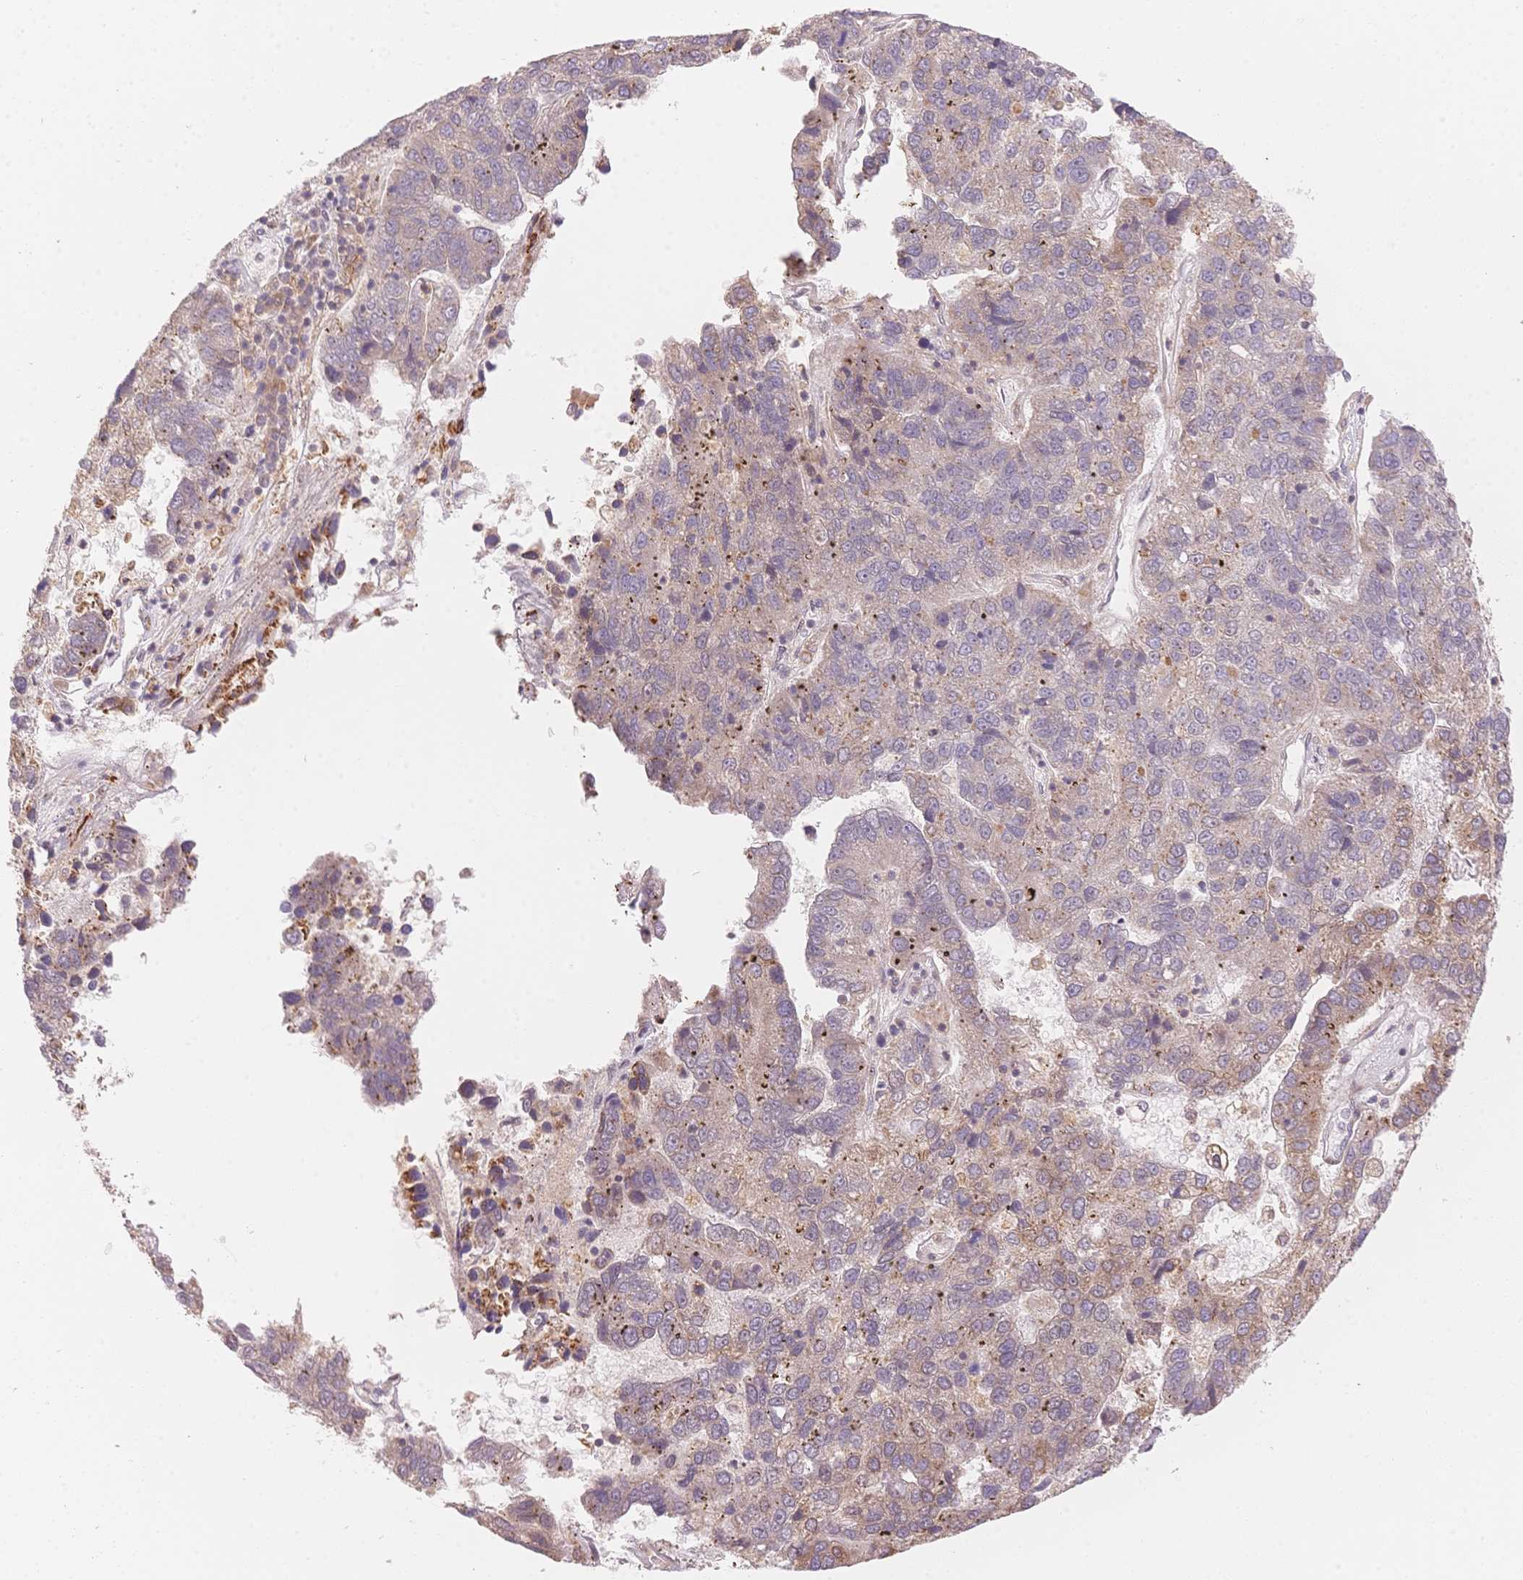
{"staining": {"intensity": "weak", "quantity": "<25%", "location": "cytoplasmic/membranous"}, "tissue": "pancreatic cancer", "cell_type": "Tumor cells", "image_type": "cancer", "snomed": [{"axis": "morphology", "description": "Adenocarcinoma, NOS"}, {"axis": "topography", "description": "Pancreas"}], "caption": "DAB immunohistochemical staining of human pancreatic cancer reveals no significant positivity in tumor cells.", "gene": "STK39", "patient": {"sex": "female", "age": 61}}